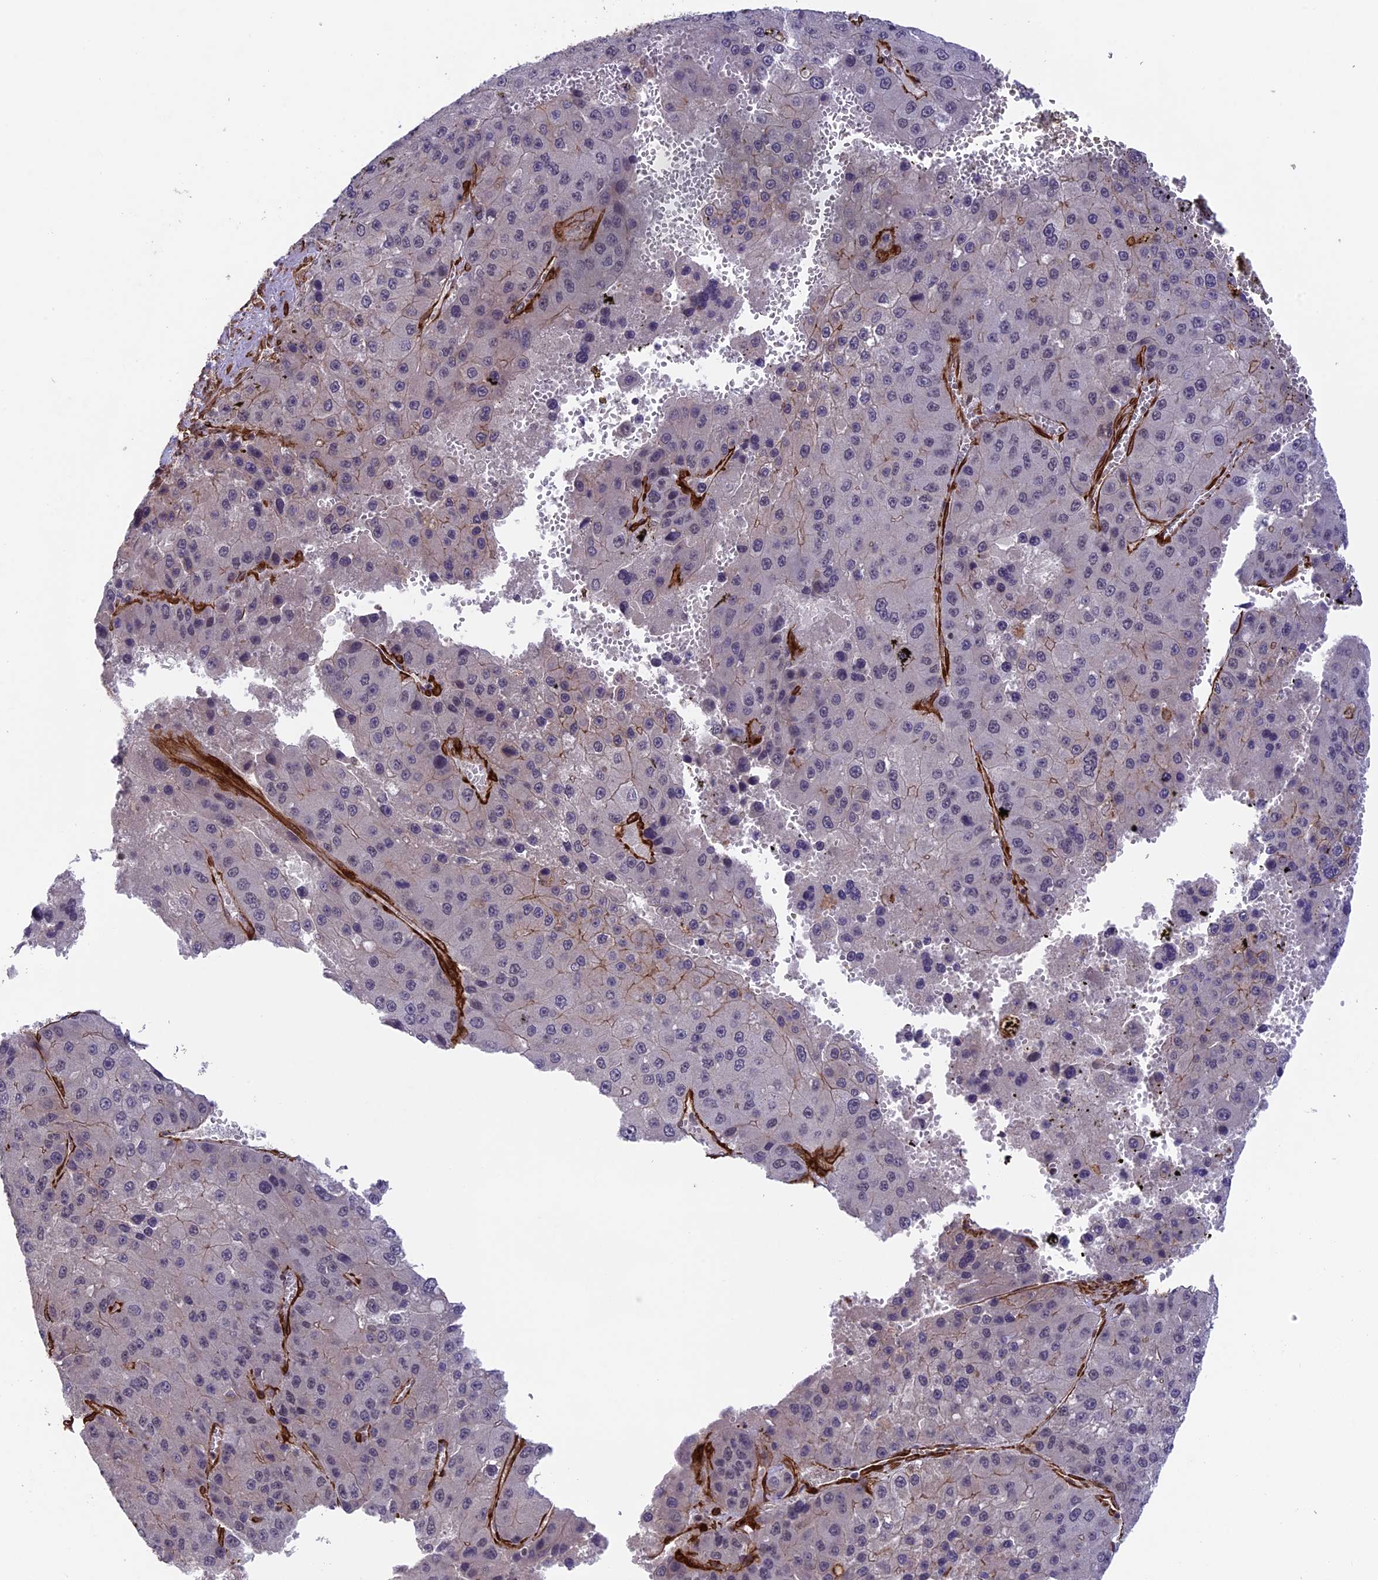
{"staining": {"intensity": "negative", "quantity": "none", "location": "none"}, "tissue": "liver cancer", "cell_type": "Tumor cells", "image_type": "cancer", "snomed": [{"axis": "morphology", "description": "Carcinoma, Hepatocellular, NOS"}, {"axis": "topography", "description": "Liver"}], "caption": "There is no significant staining in tumor cells of liver cancer (hepatocellular carcinoma). Nuclei are stained in blue.", "gene": "TNS1", "patient": {"sex": "female", "age": 73}}